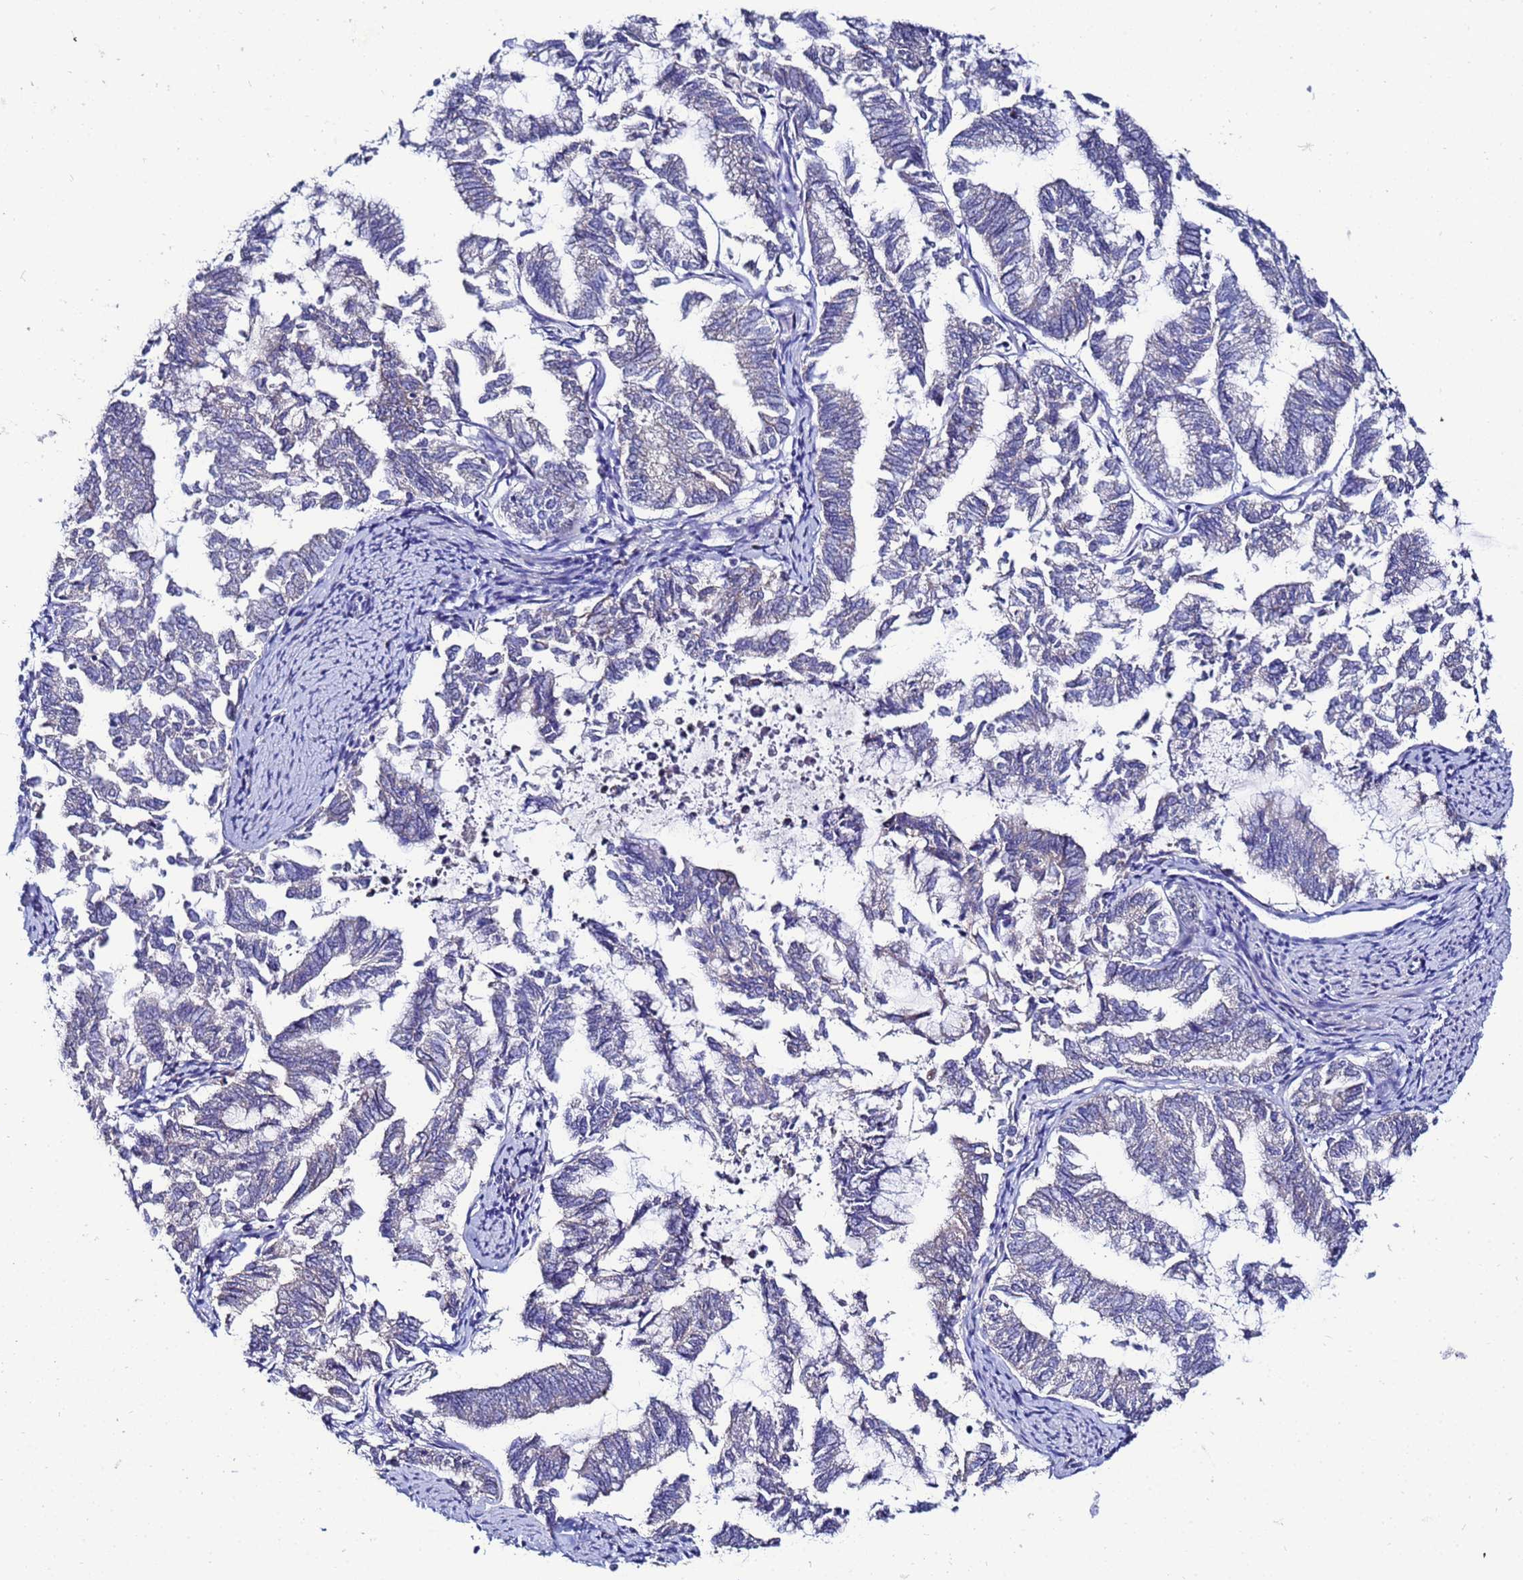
{"staining": {"intensity": "negative", "quantity": "none", "location": "none"}, "tissue": "endometrial cancer", "cell_type": "Tumor cells", "image_type": "cancer", "snomed": [{"axis": "morphology", "description": "Adenocarcinoma, NOS"}, {"axis": "topography", "description": "Endometrium"}], "caption": "An image of endometrial cancer stained for a protein displays no brown staining in tumor cells.", "gene": "FAHD2A", "patient": {"sex": "female", "age": 79}}